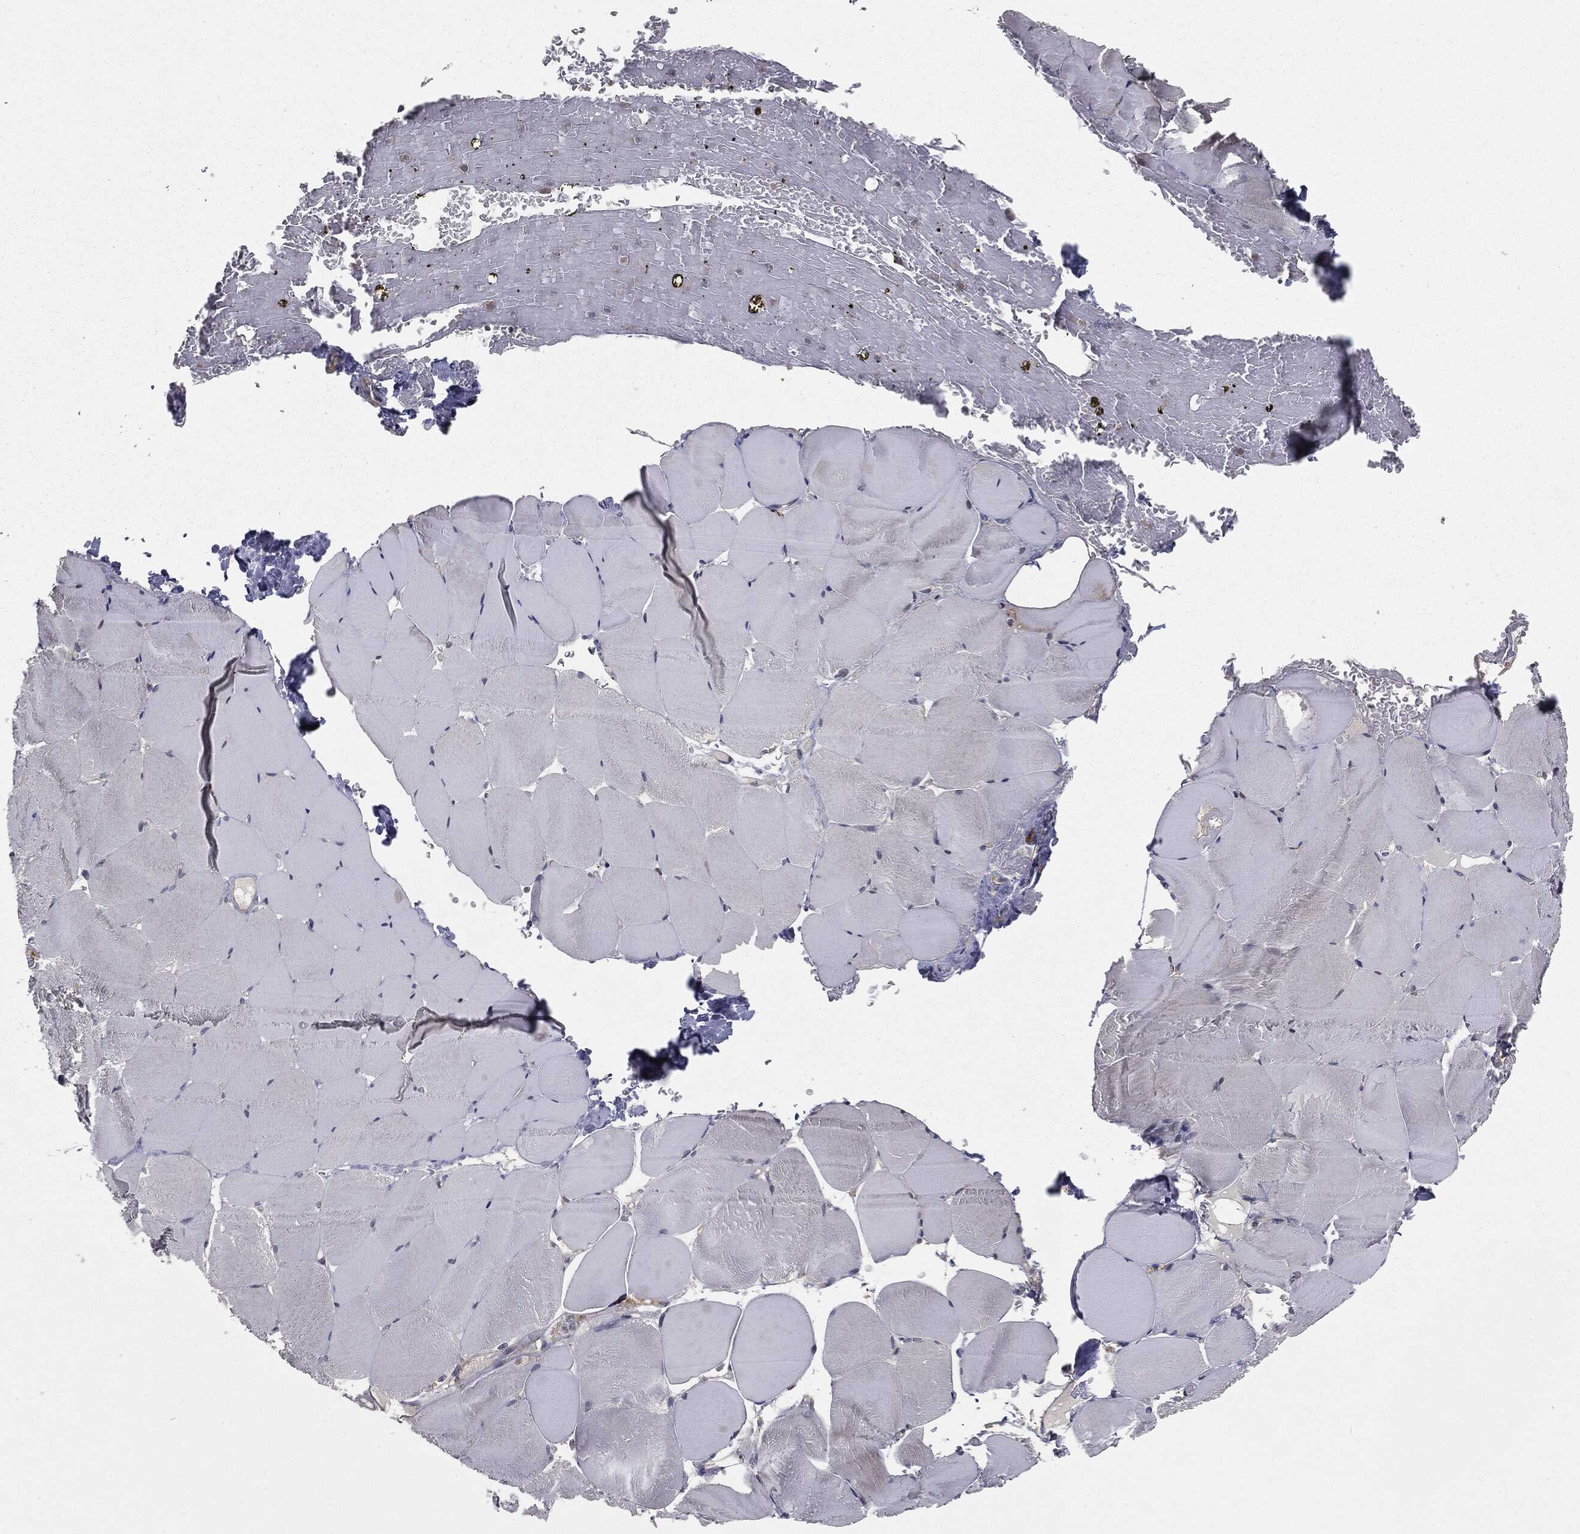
{"staining": {"intensity": "negative", "quantity": "none", "location": "none"}, "tissue": "skeletal muscle", "cell_type": "Myocytes", "image_type": "normal", "snomed": [{"axis": "morphology", "description": "Normal tissue, NOS"}, {"axis": "topography", "description": "Skeletal muscle"}], "caption": "Immunohistochemical staining of unremarkable skeletal muscle displays no significant expression in myocytes.", "gene": "FBXO7", "patient": {"sex": "female", "age": 37}}